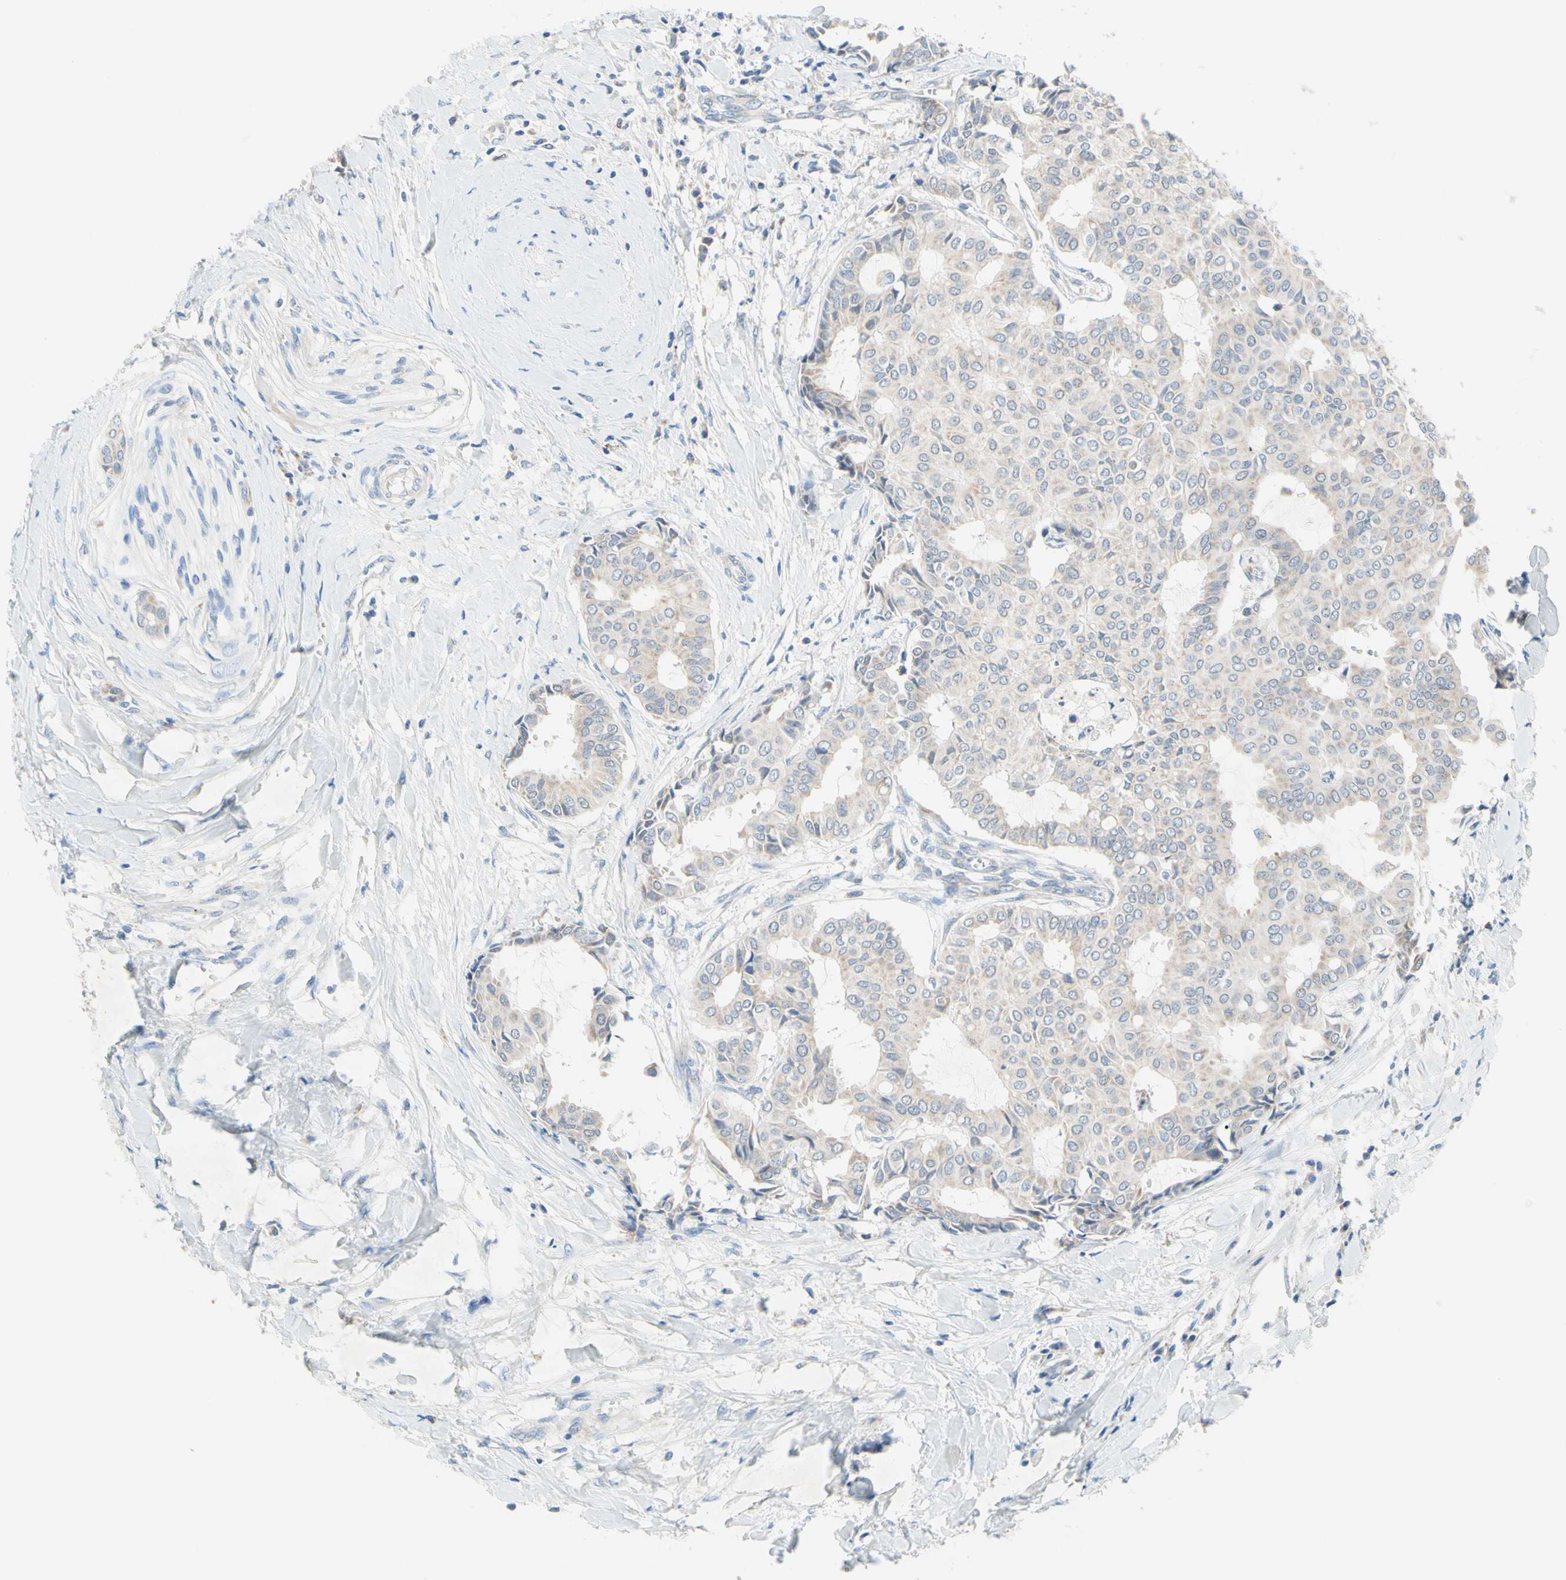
{"staining": {"intensity": "weak", "quantity": ">75%", "location": "cytoplasmic/membranous"}, "tissue": "head and neck cancer", "cell_type": "Tumor cells", "image_type": "cancer", "snomed": [{"axis": "morphology", "description": "Adenocarcinoma, NOS"}, {"axis": "topography", "description": "Salivary gland"}, {"axis": "topography", "description": "Head-Neck"}], "caption": "This is a photomicrograph of IHC staining of head and neck cancer (adenocarcinoma), which shows weak expression in the cytoplasmic/membranous of tumor cells.", "gene": "MFF", "patient": {"sex": "female", "age": 59}}